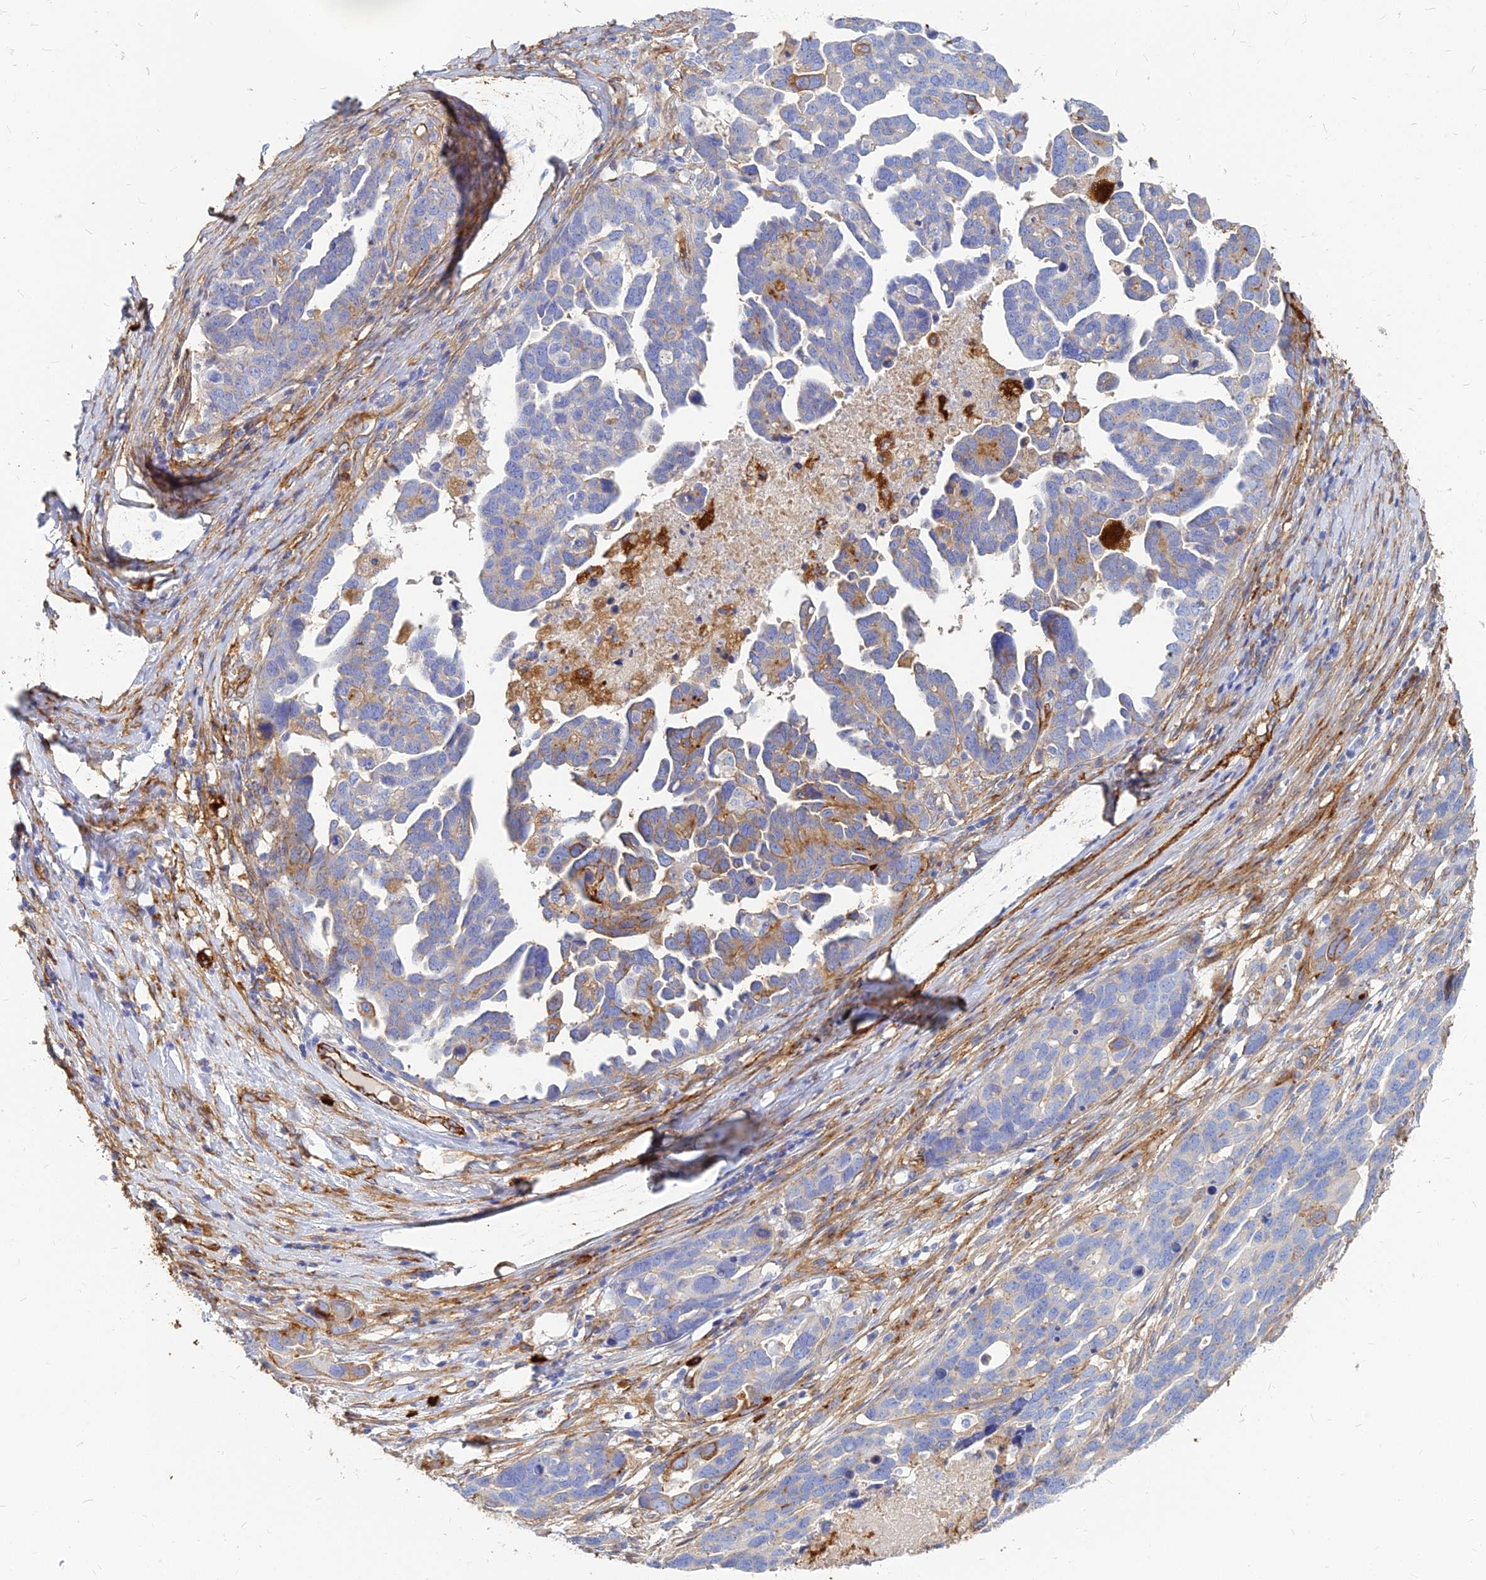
{"staining": {"intensity": "negative", "quantity": "none", "location": "none"}, "tissue": "ovarian cancer", "cell_type": "Tumor cells", "image_type": "cancer", "snomed": [{"axis": "morphology", "description": "Cystadenocarcinoma, serous, NOS"}, {"axis": "topography", "description": "Ovary"}], "caption": "Immunohistochemistry of human ovarian cancer (serous cystadenocarcinoma) reveals no positivity in tumor cells.", "gene": "VAT1", "patient": {"sex": "female", "age": 54}}